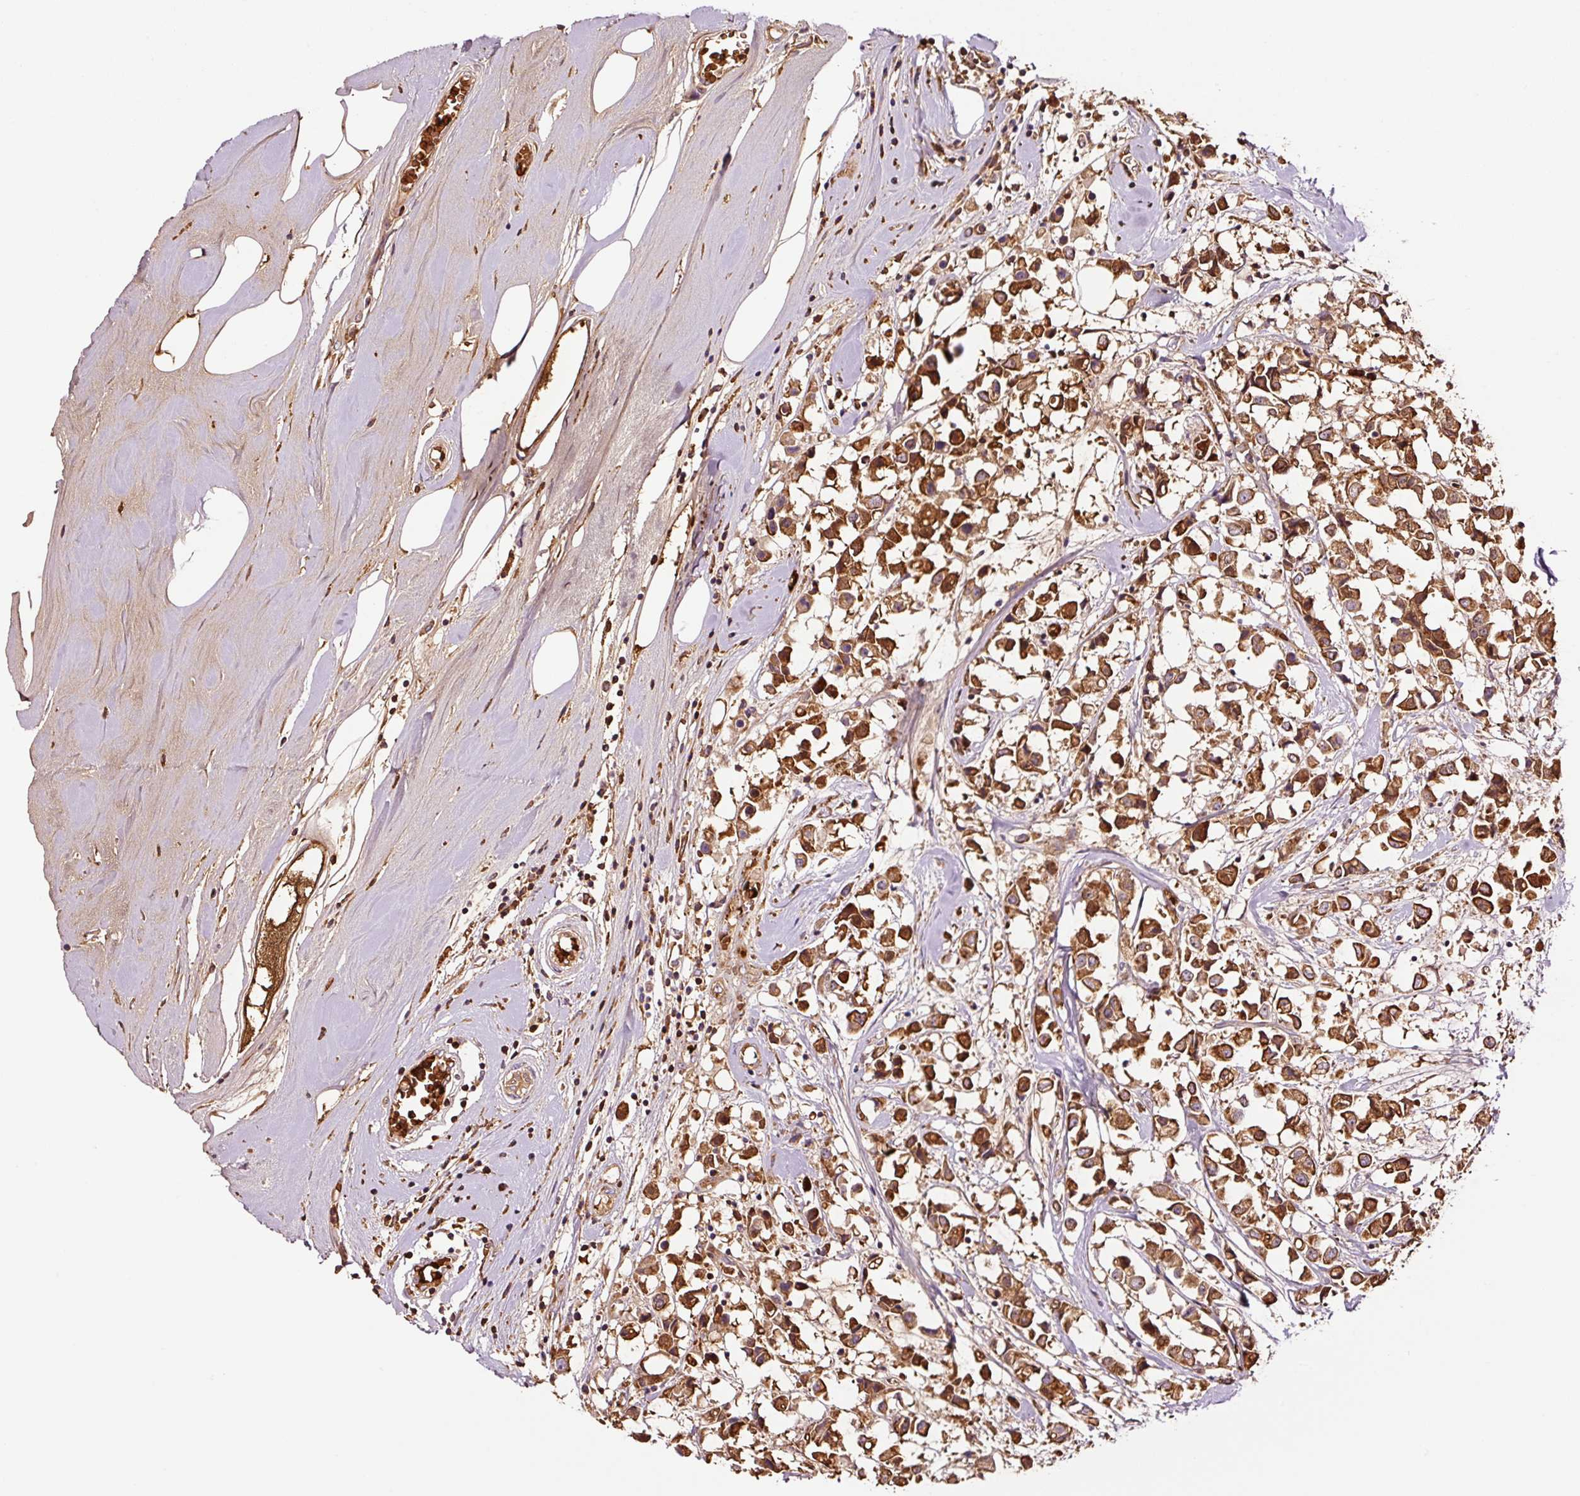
{"staining": {"intensity": "strong", "quantity": ">75%", "location": "cytoplasmic/membranous"}, "tissue": "breast cancer", "cell_type": "Tumor cells", "image_type": "cancer", "snomed": [{"axis": "morphology", "description": "Duct carcinoma"}, {"axis": "topography", "description": "Breast"}], "caption": "Immunohistochemistry (DAB (3,3'-diaminobenzidine)) staining of human breast cancer (invasive ductal carcinoma) shows strong cytoplasmic/membranous protein staining in approximately >75% of tumor cells.", "gene": "PGLYRP2", "patient": {"sex": "female", "age": 61}}